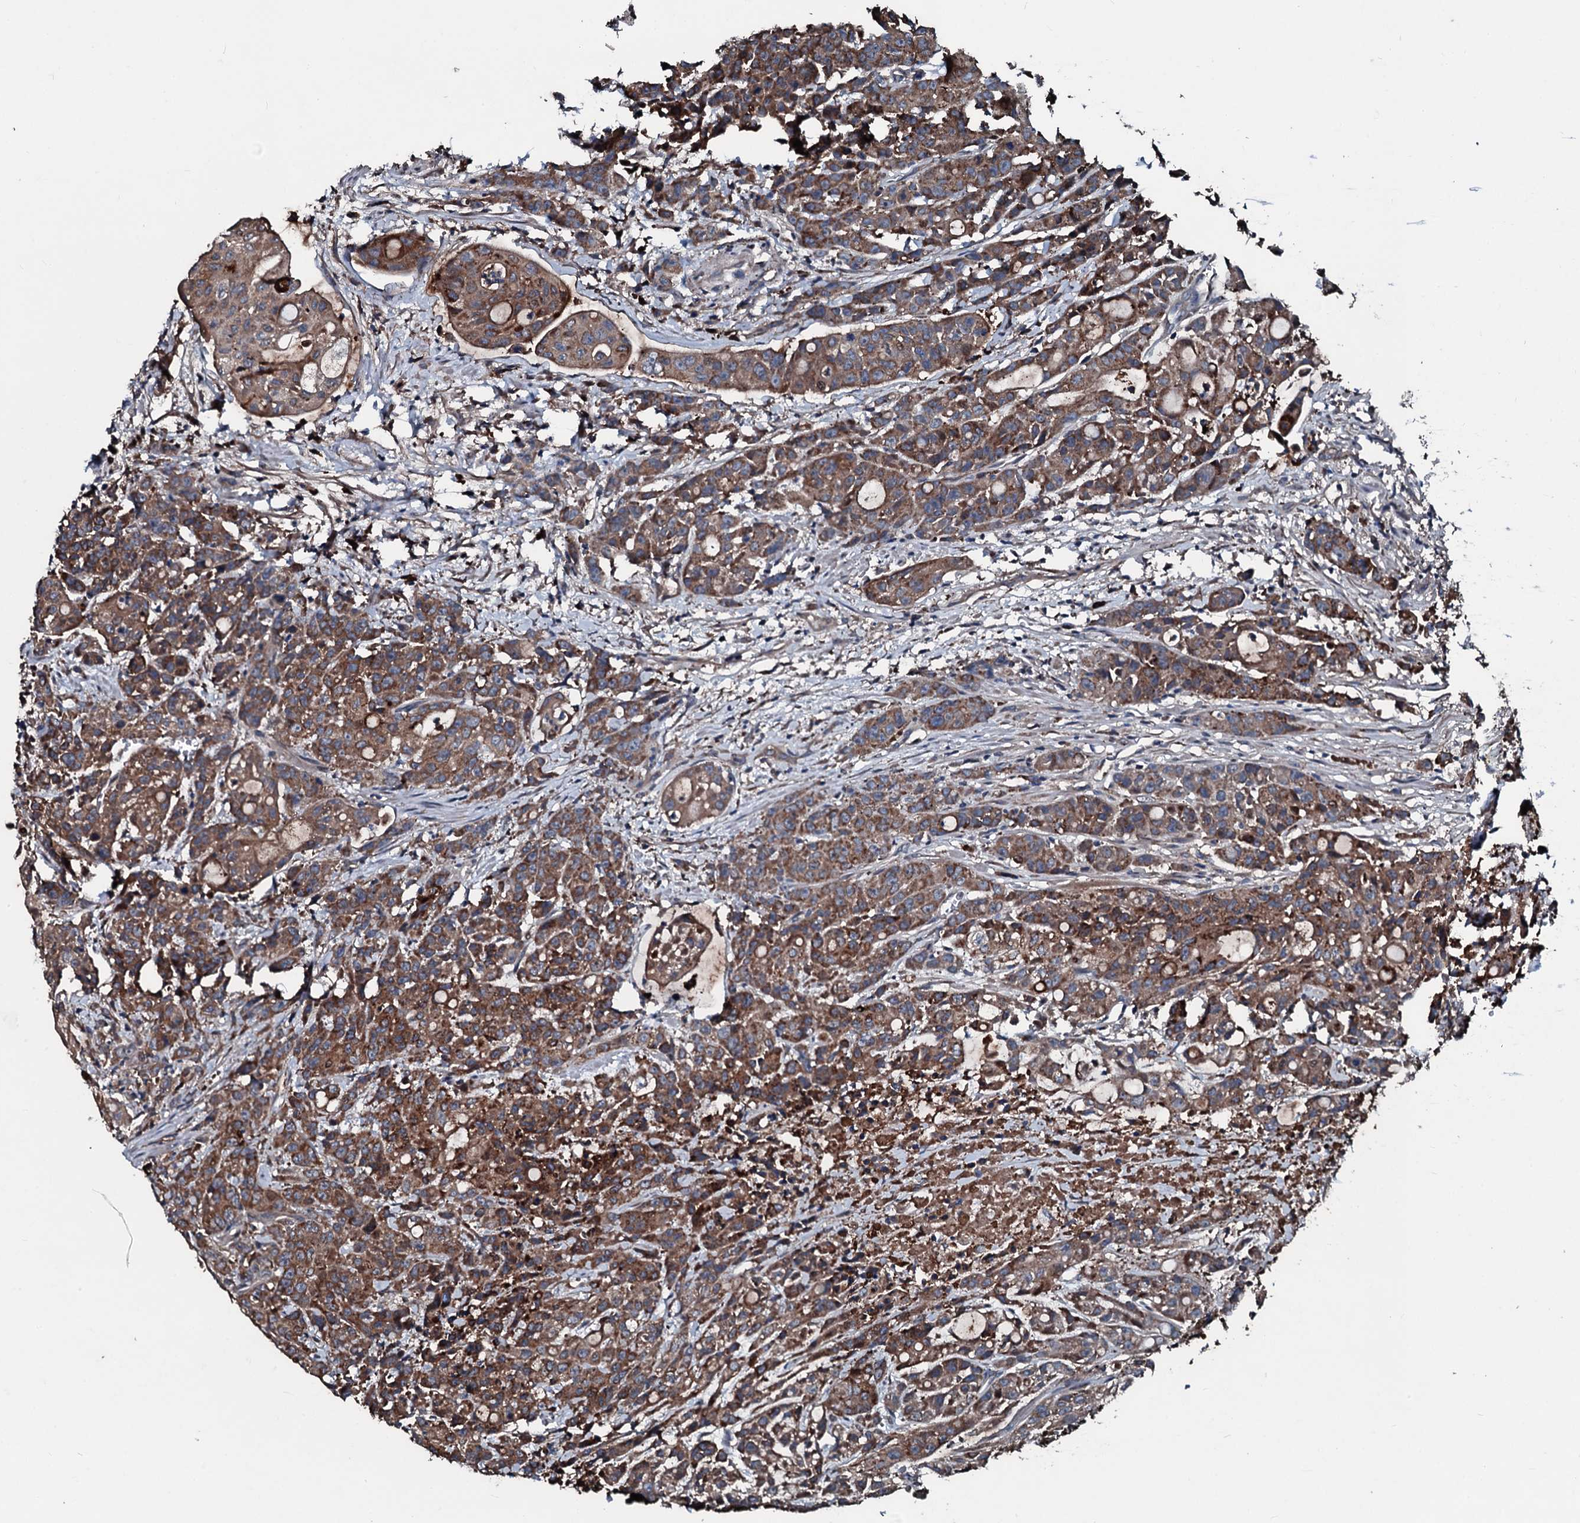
{"staining": {"intensity": "moderate", "quantity": ">75%", "location": "cytoplasmic/membranous"}, "tissue": "colorectal cancer", "cell_type": "Tumor cells", "image_type": "cancer", "snomed": [{"axis": "morphology", "description": "Adenocarcinoma, NOS"}, {"axis": "topography", "description": "Colon"}], "caption": "Colorectal cancer (adenocarcinoma) was stained to show a protein in brown. There is medium levels of moderate cytoplasmic/membranous expression in about >75% of tumor cells.", "gene": "AARS1", "patient": {"sex": "male", "age": 62}}